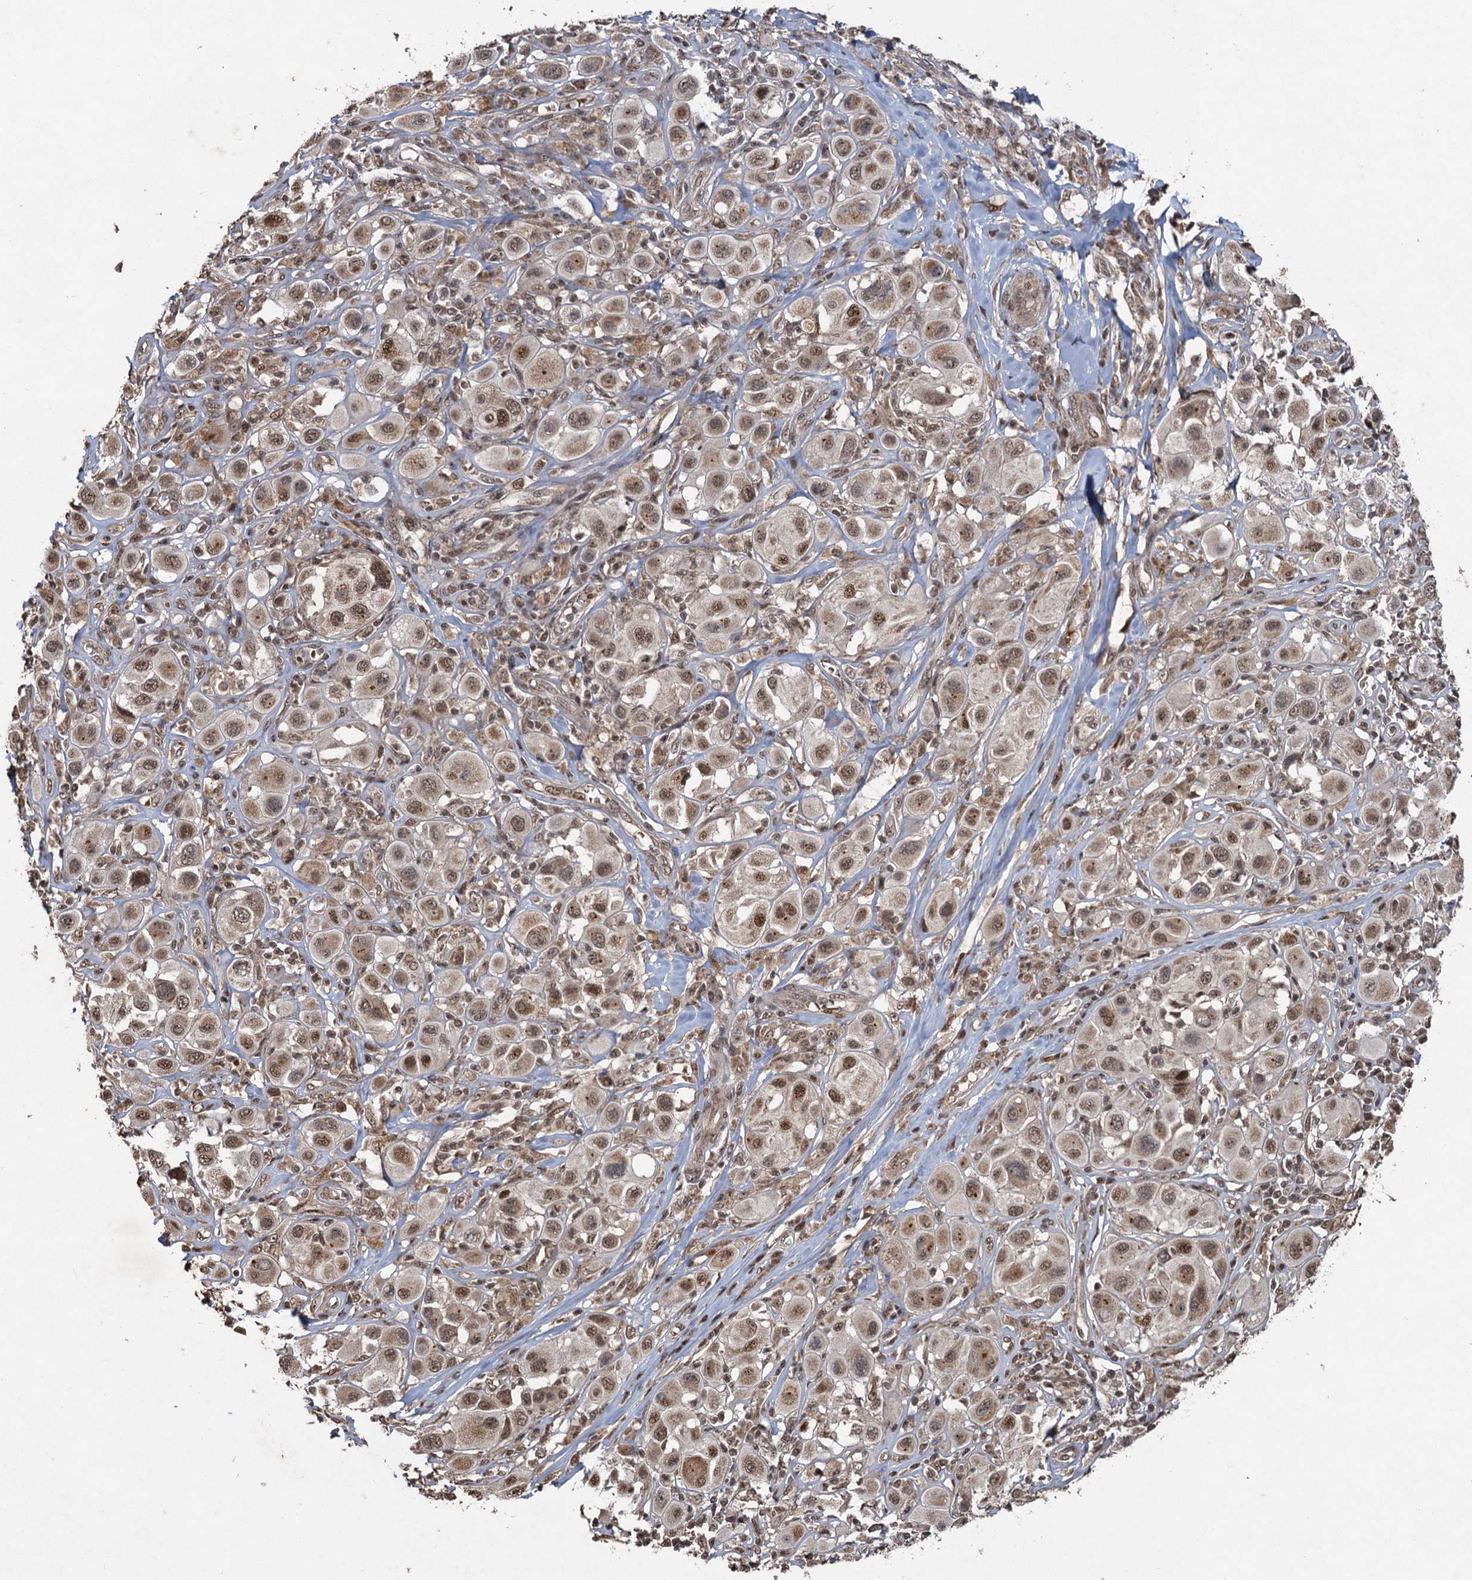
{"staining": {"intensity": "moderate", "quantity": ">75%", "location": "nuclear"}, "tissue": "melanoma", "cell_type": "Tumor cells", "image_type": "cancer", "snomed": [{"axis": "morphology", "description": "Malignant melanoma, Metastatic site"}, {"axis": "topography", "description": "Skin"}], "caption": "Moderate nuclear staining for a protein is appreciated in about >75% of tumor cells of melanoma using immunohistochemistry (IHC).", "gene": "REP15", "patient": {"sex": "male", "age": 41}}